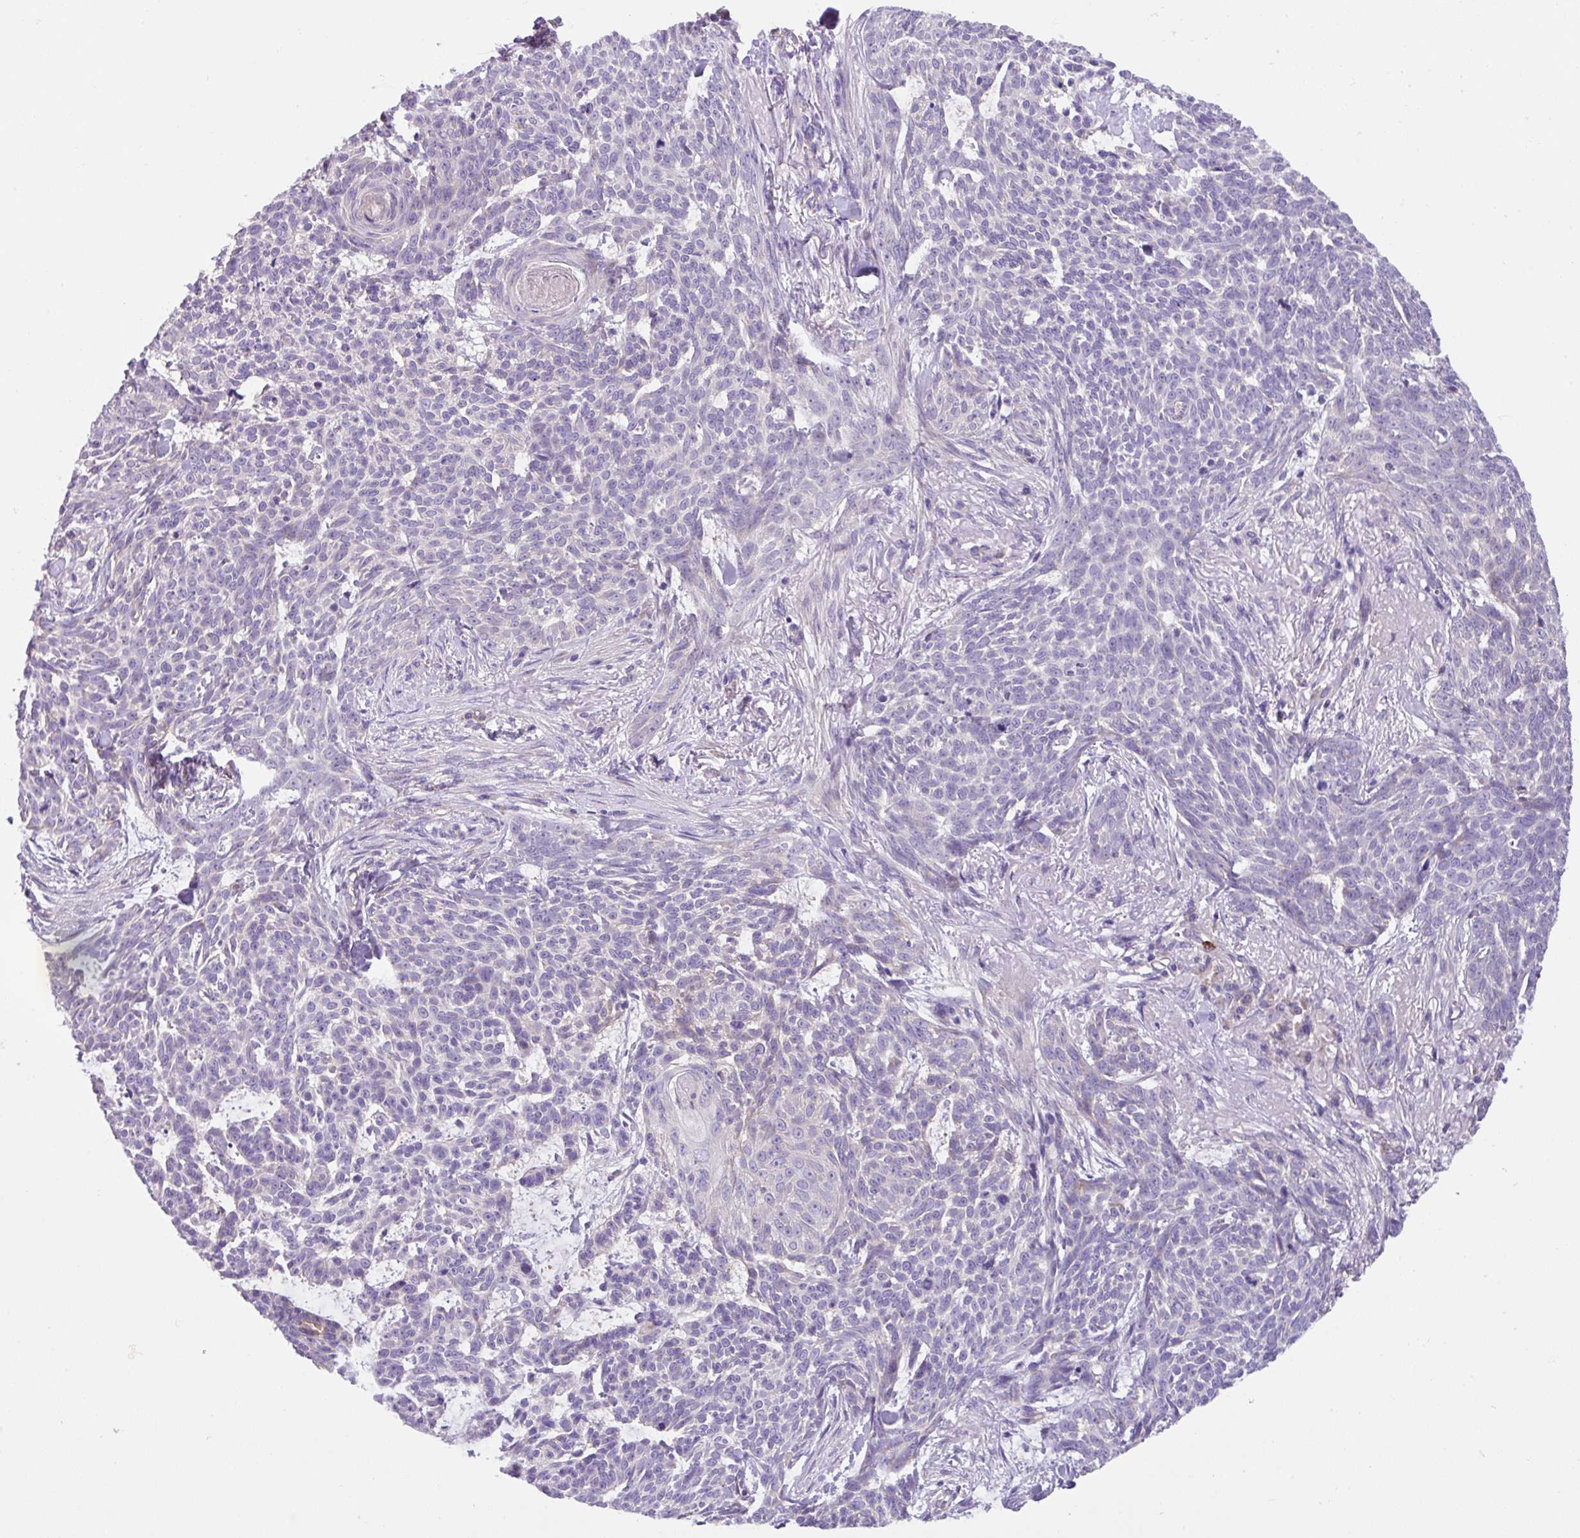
{"staining": {"intensity": "negative", "quantity": "none", "location": "none"}, "tissue": "skin cancer", "cell_type": "Tumor cells", "image_type": "cancer", "snomed": [{"axis": "morphology", "description": "Basal cell carcinoma"}, {"axis": "topography", "description": "Skin"}], "caption": "Immunohistochemical staining of human skin cancer demonstrates no significant staining in tumor cells.", "gene": "CRISP3", "patient": {"sex": "female", "age": 93}}